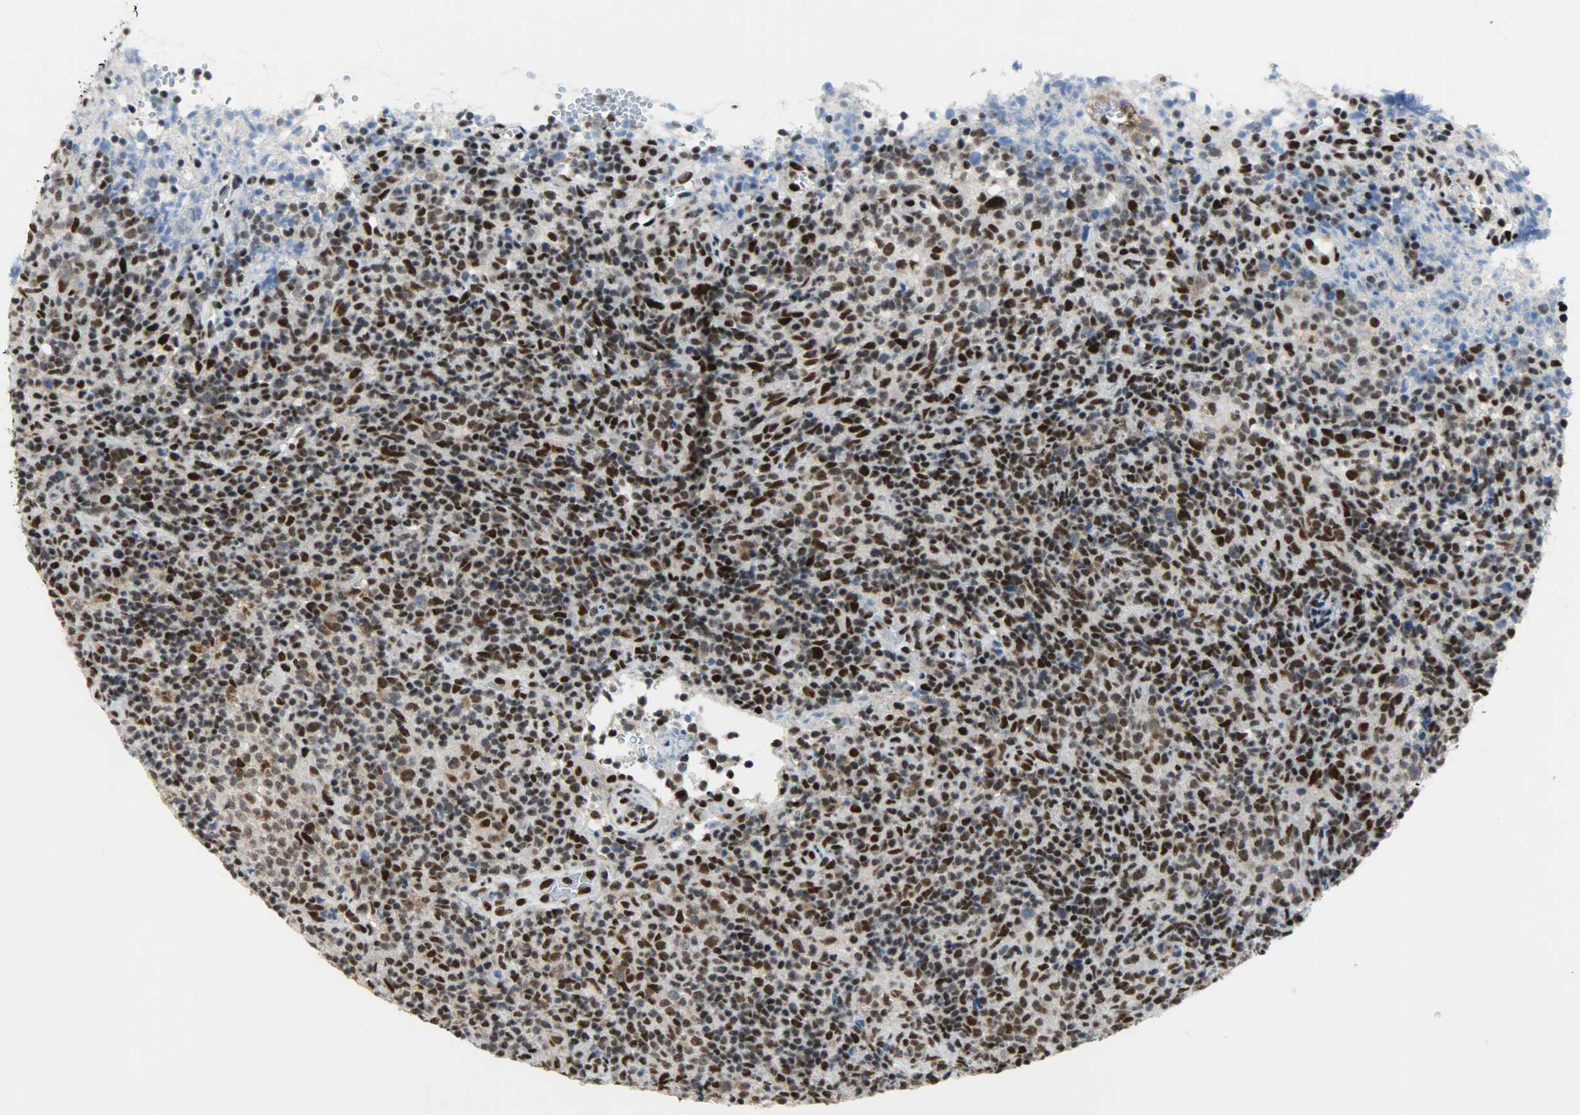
{"staining": {"intensity": "strong", "quantity": ">75%", "location": "nuclear"}, "tissue": "lymphoma", "cell_type": "Tumor cells", "image_type": "cancer", "snomed": [{"axis": "morphology", "description": "Malignant lymphoma, non-Hodgkin's type, High grade"}, {"axis": "topography", "description": "Lymph node"}], "caption": "Lymphoma stained with a brown dye demonstrates strong nuclear positive staining in approximately >75% of tumor cells.", "gene": "SSB", "patient": {"sex": "female", "age": 76}}